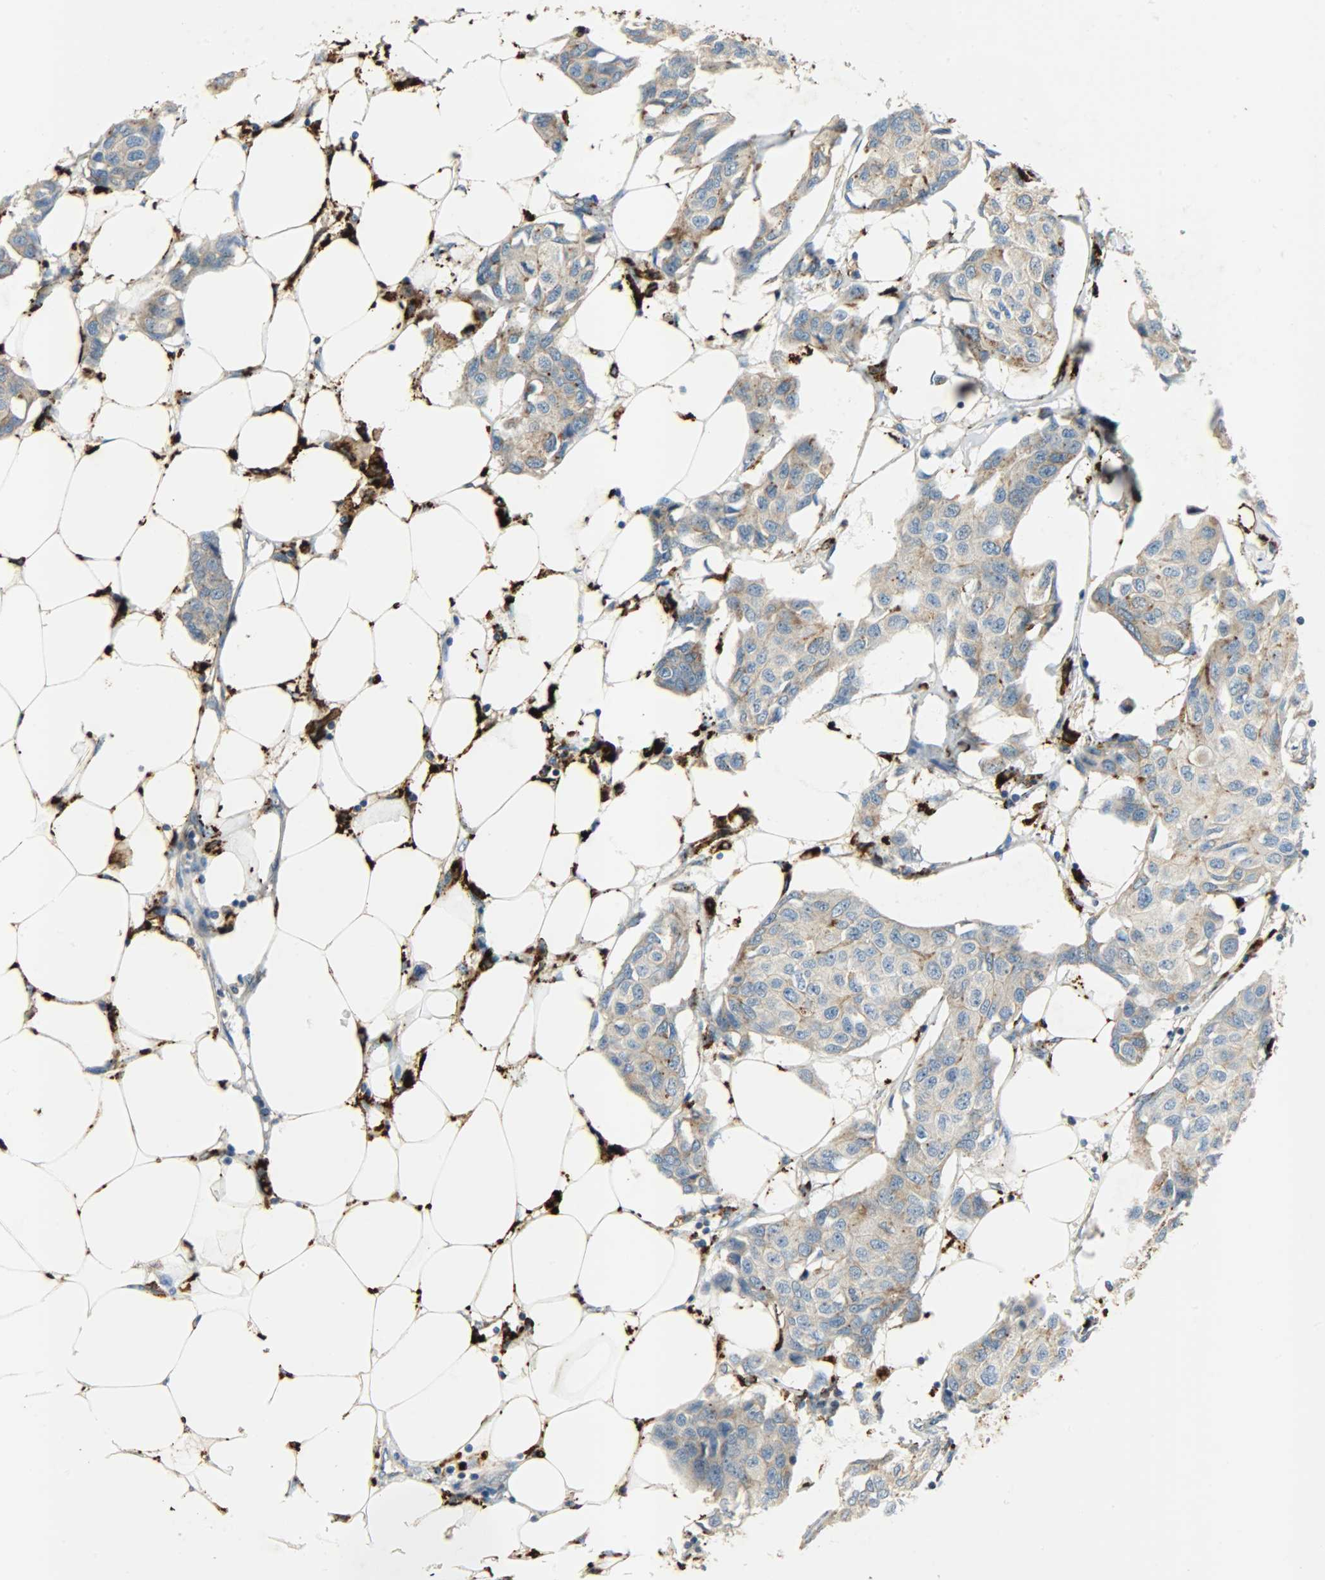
{"staining": {"intensity": "weak", "quantity": "25%-75%", "location": "cytoplasmic/membranous"}, "tissue": "breast cancer", "cell_type": "Tumor cells", "image_type": "cancer", "snomed": [{"axis": "morphology", "description": "Duct carcinoma"}, {"axis": "topography", "description": "Breast"}], "caption": "An image of human breast invasive ductal carcinoma stained for a protein reveals weak cytoplasmic/membranous brown staining in tumor cells.", "gene": "ASAH1", "patient": {"sex": "female", "age": 80}}